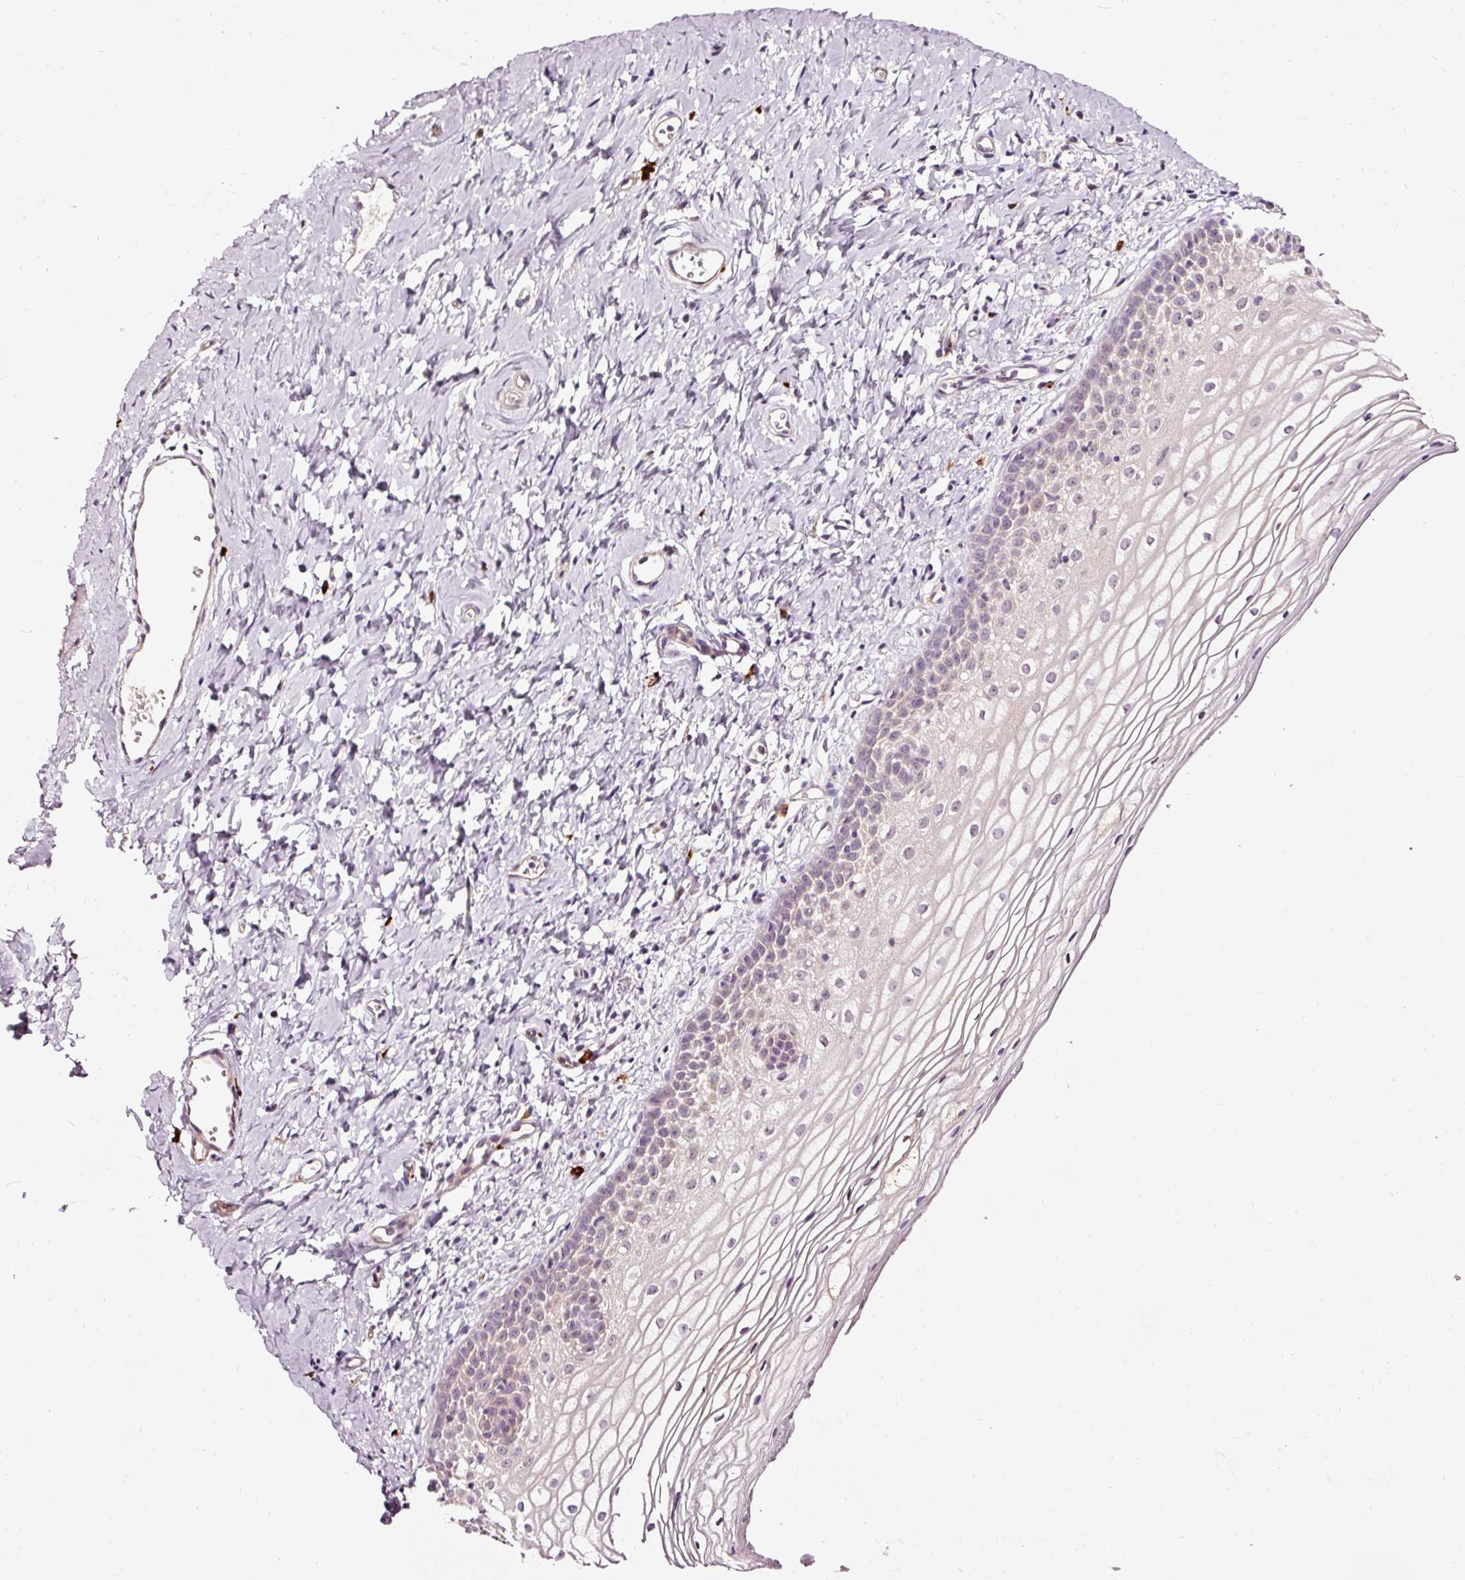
{"staining": {"intensity": "negative", "quantity": "none", "location": "none"}, "tissue": "vagina", "cell_type": "Squamous epithelial cells", "image_type": "normal", "snomed": [{"axis": "morphology", "description": "Normal tissue, NOS"}, {"axis": "topography", "description": "Vagina"}], "caption": "High power microscopy histopathology image of an immunohistochemistry image of normal vagina, revealing no significant staining in squamous epithelial cells.", "gene": "UTP14A", "patient": {"sex": "female", "age": 56}}